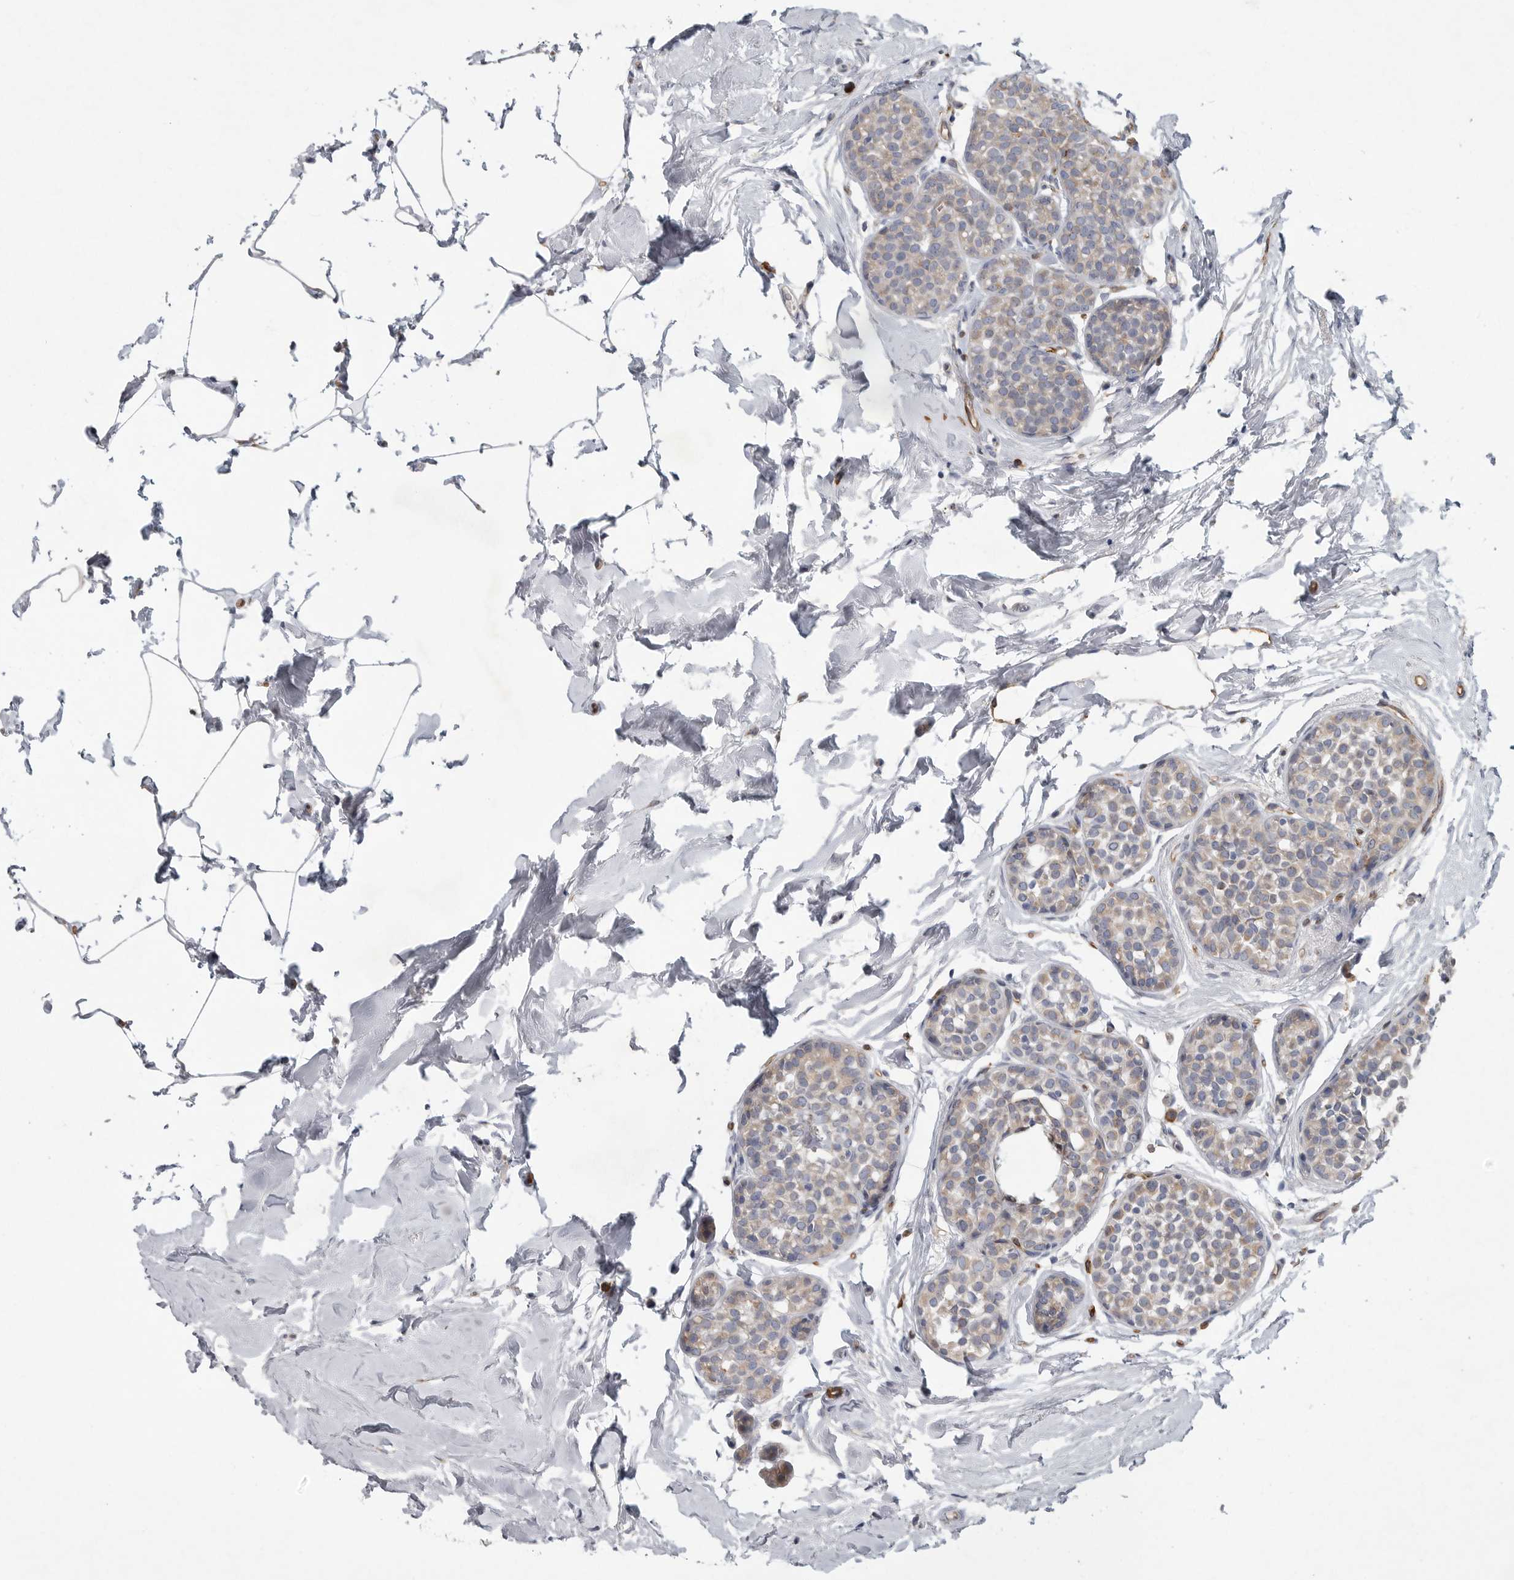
{"staining": {"intensity": "weak", "quantity": ">75%", "location": "cytoplasmic/membranous"}, "tissue": "breast cancer", "cell_type": "Tumor cells", "image_type": "cancer", "snomed": [{"axis": "morphology", "description": "Duct carcinoma"}, {"axis": "topography", "description": "Breast"}], "caption": "Protein staining of intraductal carcinoma (breast) tissue displays weak cytoplasmic/membranous expression in approximately >75% of tumor cells.", "gene": "MINPP1", "patient": {"sex": "female", "age": 55}}